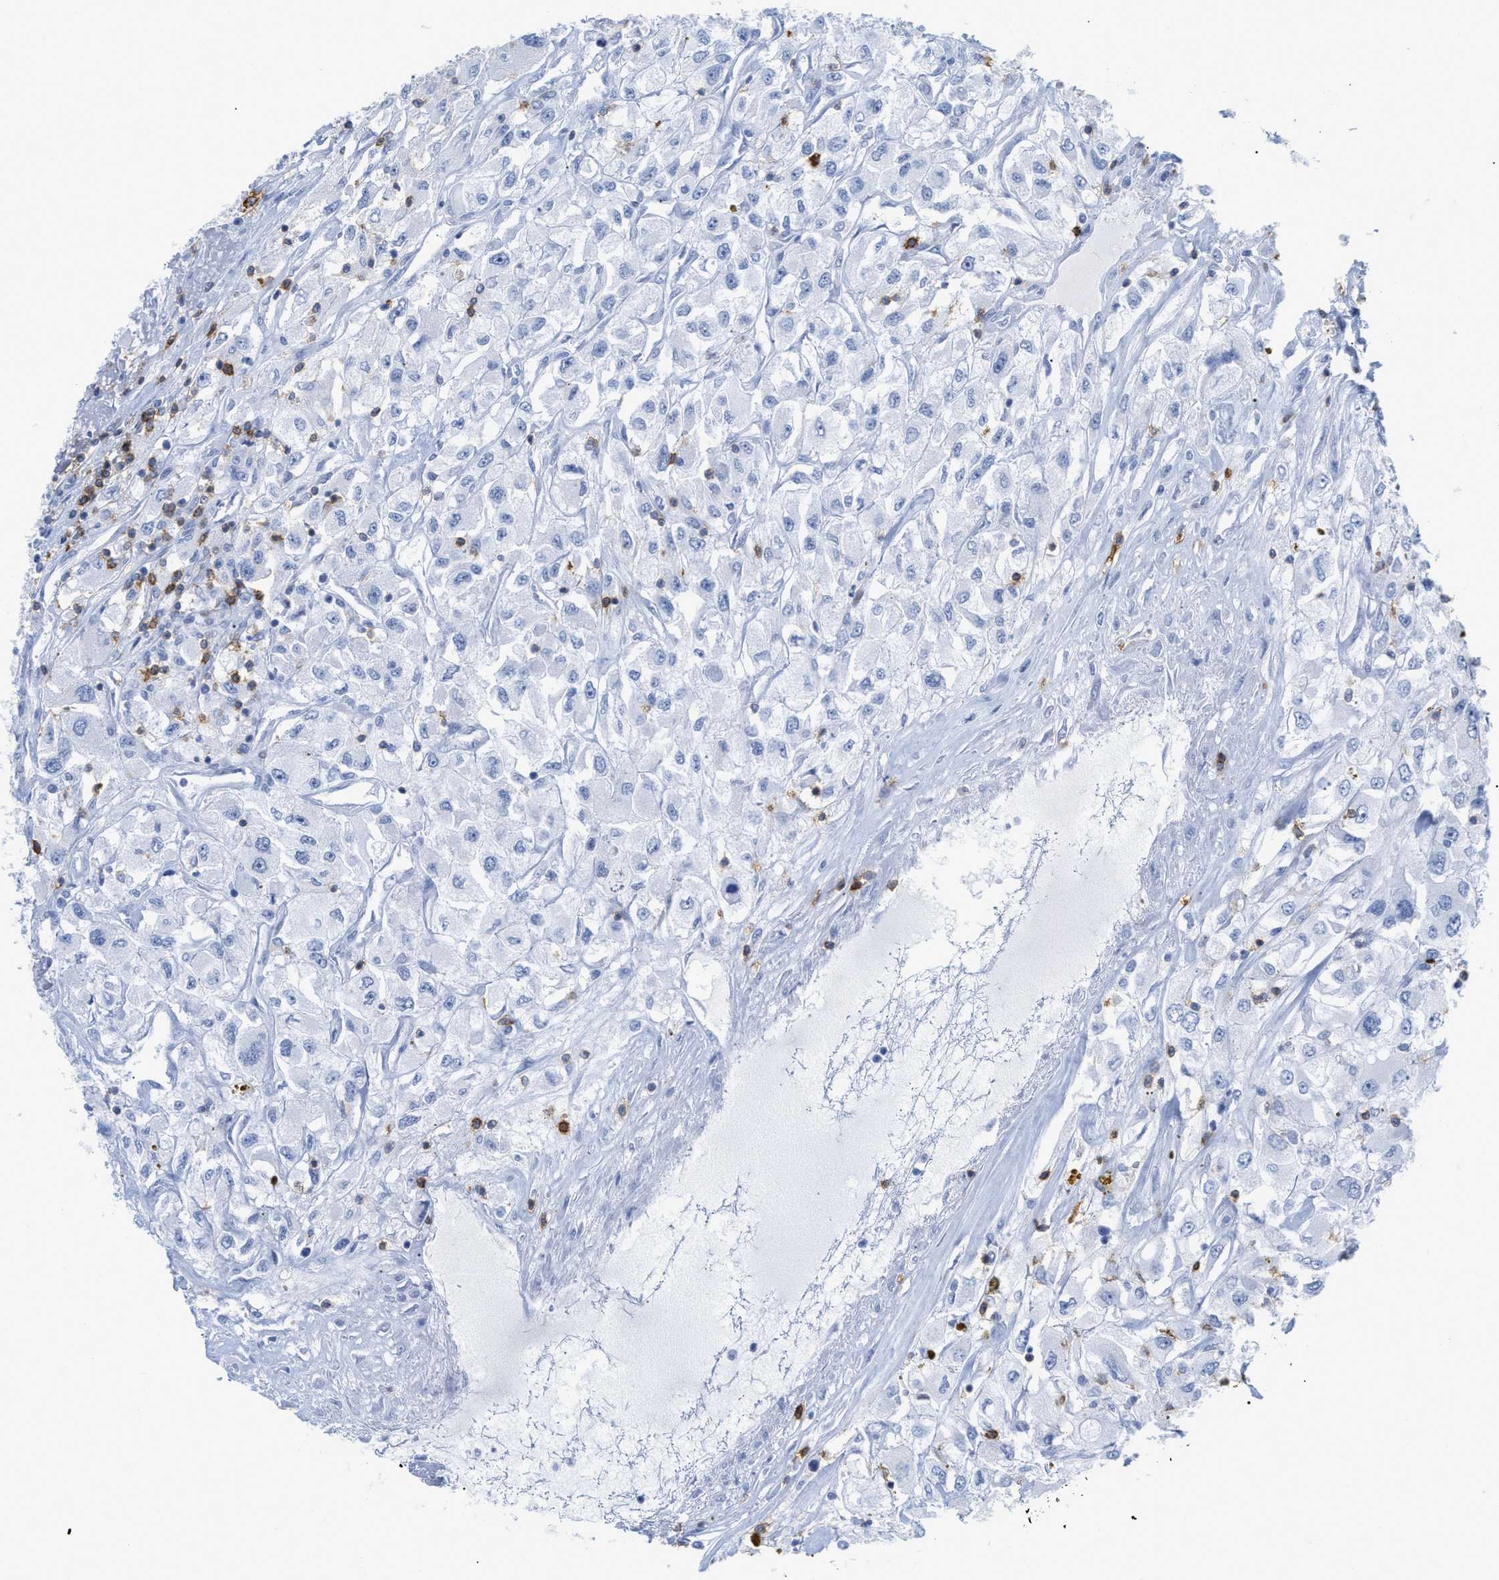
{"staining": {"intensity": "negative", "quantity": "none", "location": "none"}, "tissue": "renal cancer", "cell_type": "Tumor cells", "image_type": "cancer", "snomed": [{"axis": "morphology", "description": "Adenocarcinoma, NOS"}, {"axis": "topography", "description": "Kidney"}], "caption": "Tumor cells show no significant positivity in renal cancer.", "gene": "CD5", "patient": {"sex": "female", "age": 52}}